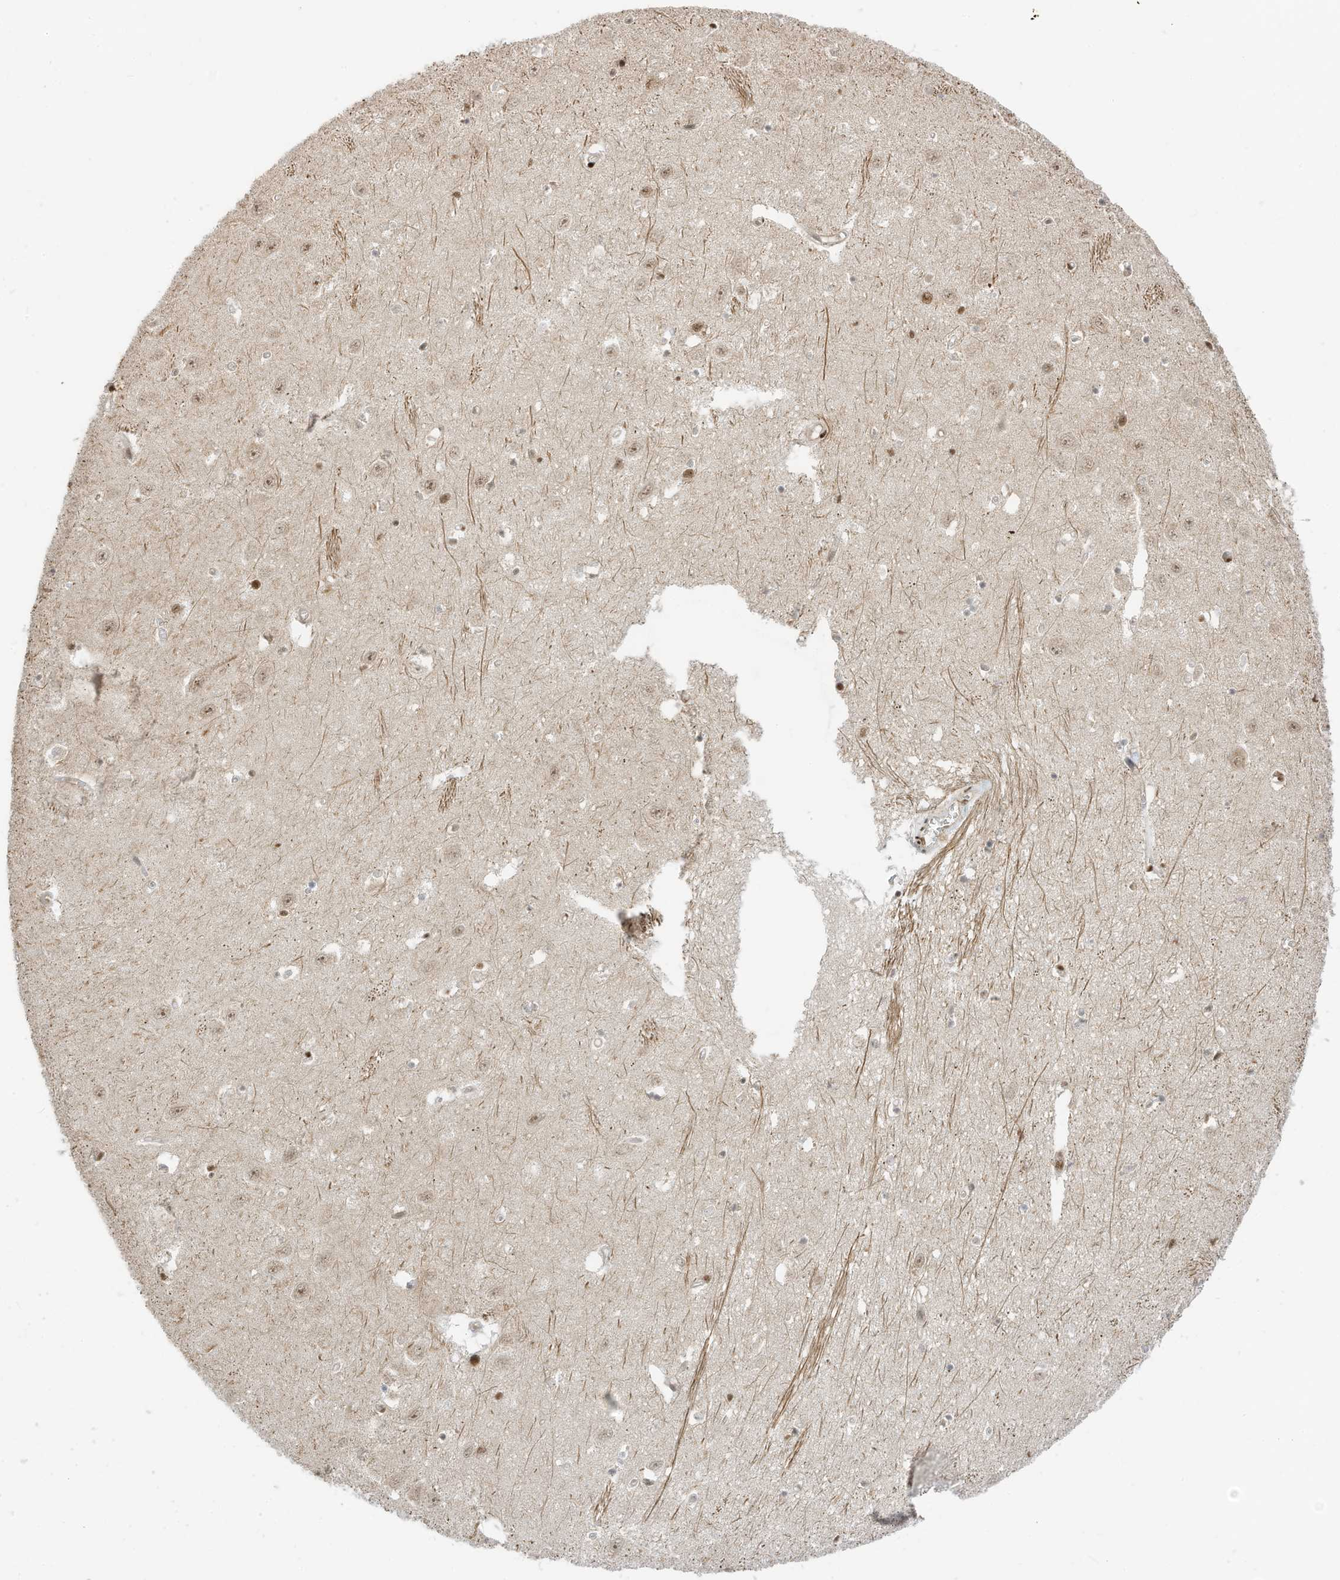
{"staining": {"intensity": "weak", "quantity": "<25%", "location": "nuclear"}, "tissue": "hippocampus", "cell_type": "Glial cells", "image_type": "normal", "snomed": [{"axis": "morphology", "description": "Normal tissue, NOS"}, {"axis": "topography", "description": "Hippocampus"}], "caption": "Immunohistochemistry histopathology image of benign human hippocampus stained for a protein (brown), which demonstrates no expression in glial cells.", "gene": "AURKAIP1", "patient": {"sex": "female", "age": 64}}